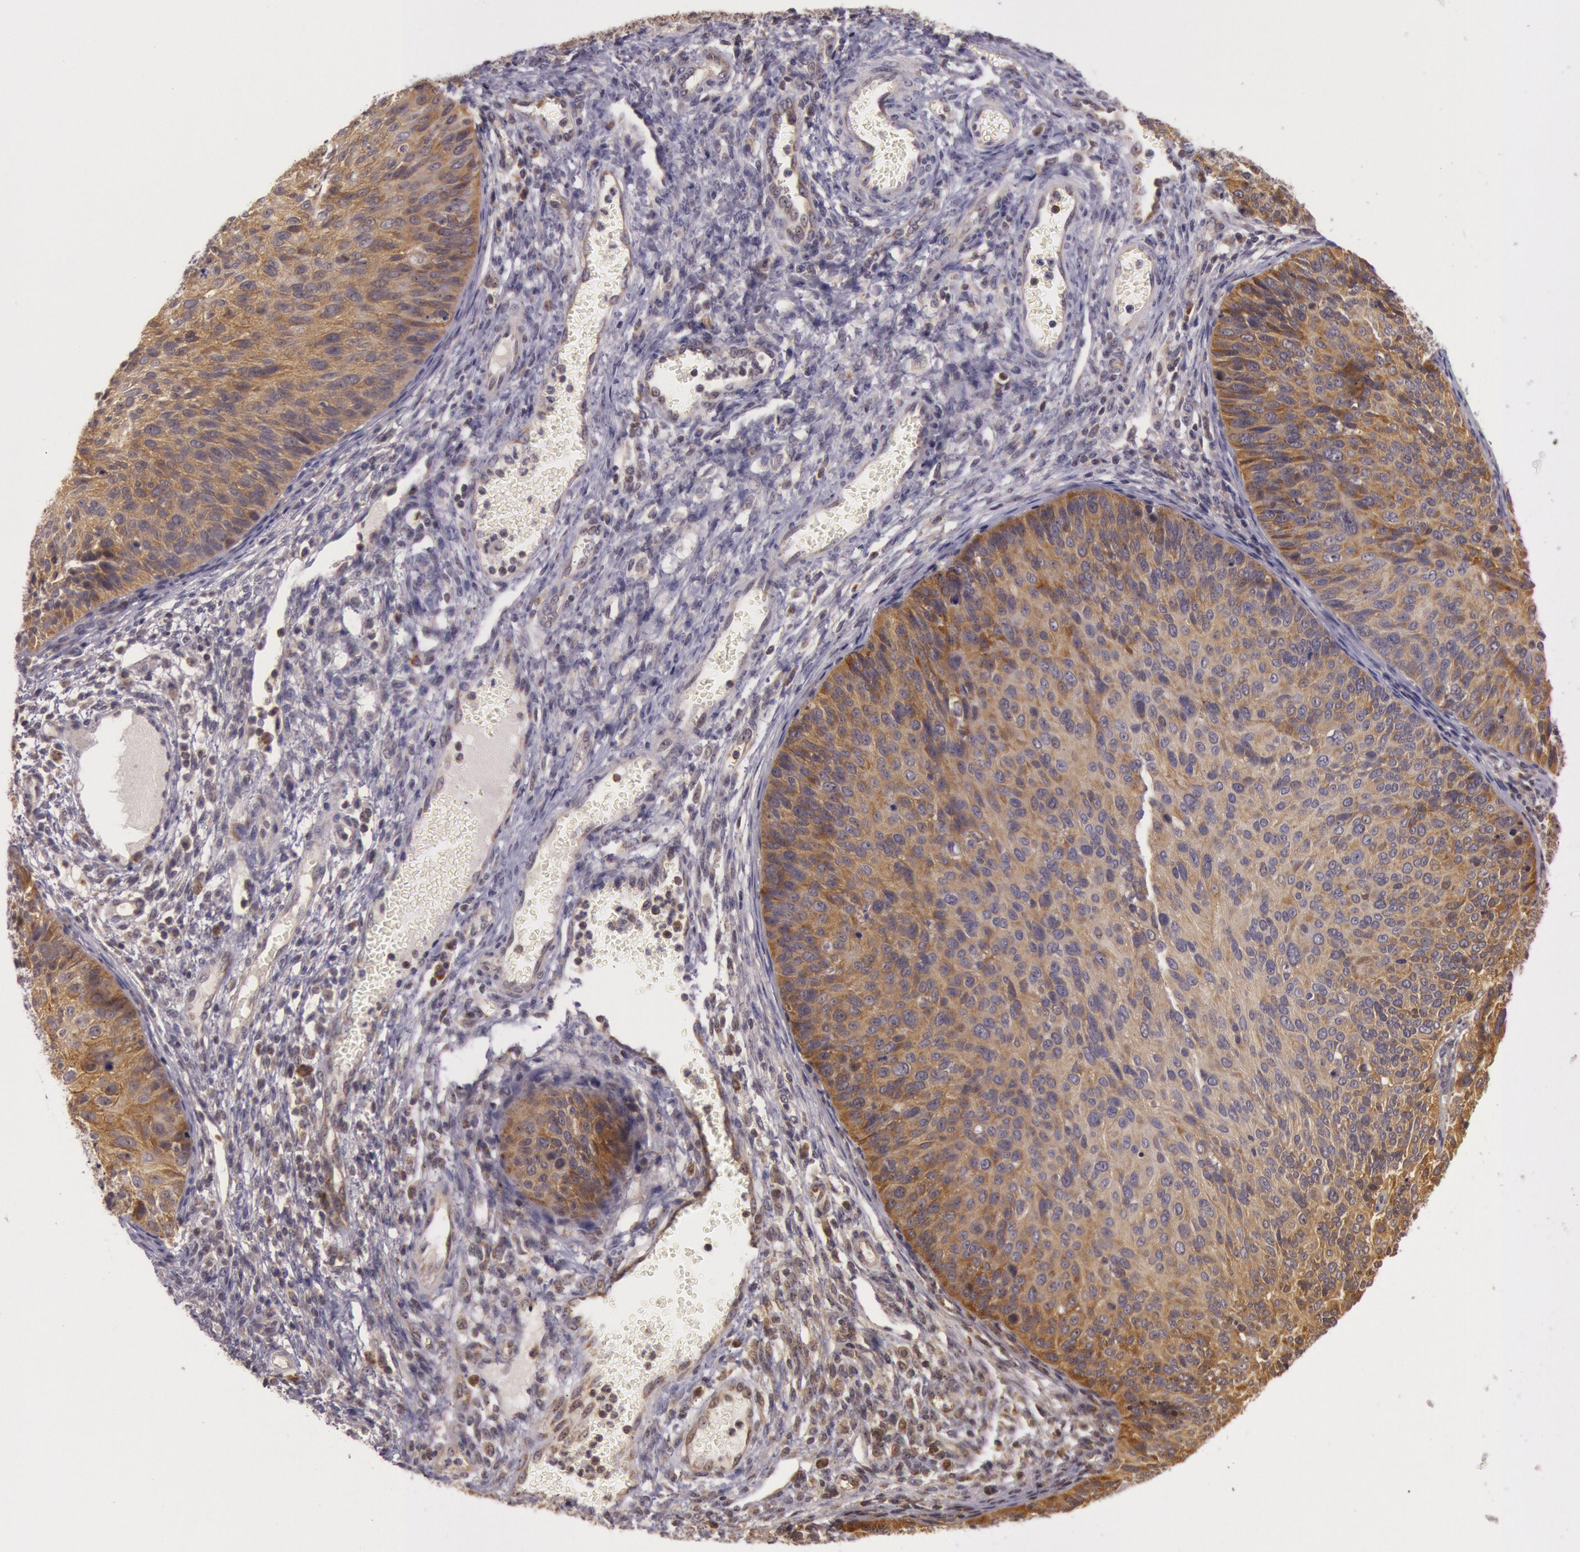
{"staining": {"intensity": "strong", "quantity": ">75%", "location": "cytoplasmic/membranous"}, "tissue": "cervical cancer", "cell_type": "Tumor cells", "image_type": "cancer", "snomed": [{"axis": "morphology", "description": "Squamous cell carcinoma, NOS"}, {"axis": "topography", "description": "Cervix"}], "caption": "Strong cytoplasmic/membranous staining is present in approximately >75% of tumor cells in cervical cancer.", "gene": "CDK16", "patient": {"sex": "female", "age": 36}}